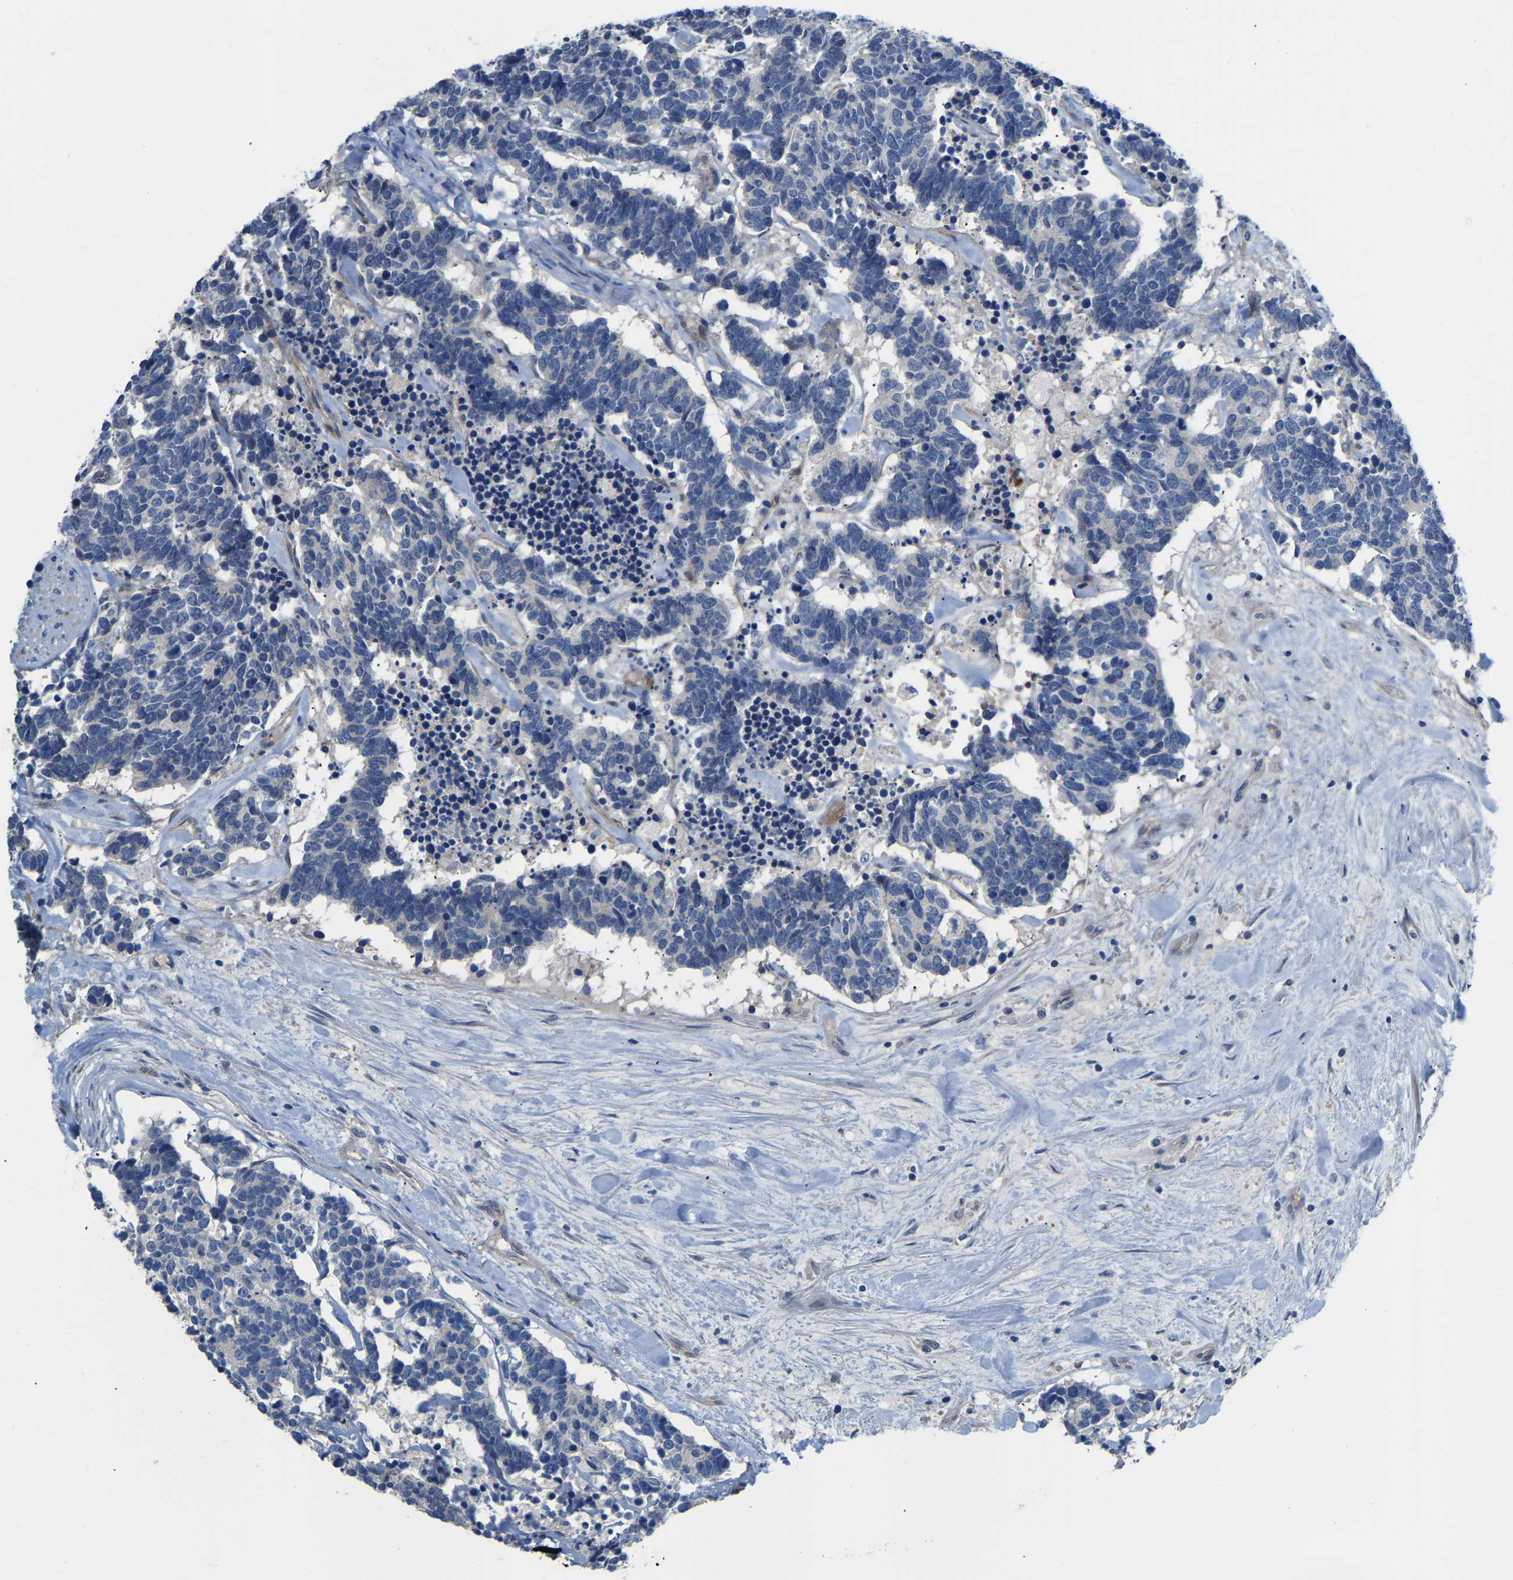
{"staining": {"intensity": "negative", "quantity": "none", "location": "none"}, "tissue": "carcinoid", "cell_type": "Tumor cells", "image_type": "cancer", "snomed": [{"axis": "morphology", "description": "Carcinoma, NOS"}, {"axis": "morphology", "description": "Carcinoid, malignant, NOS"}, {"axis": "topography", "description": "Urinary bladder"}], "caption": "Tumor cells show no significant protein staining in carcinoma.", "gene": "HIGD2B", "patient": {"sex": "male", "age": 57}}